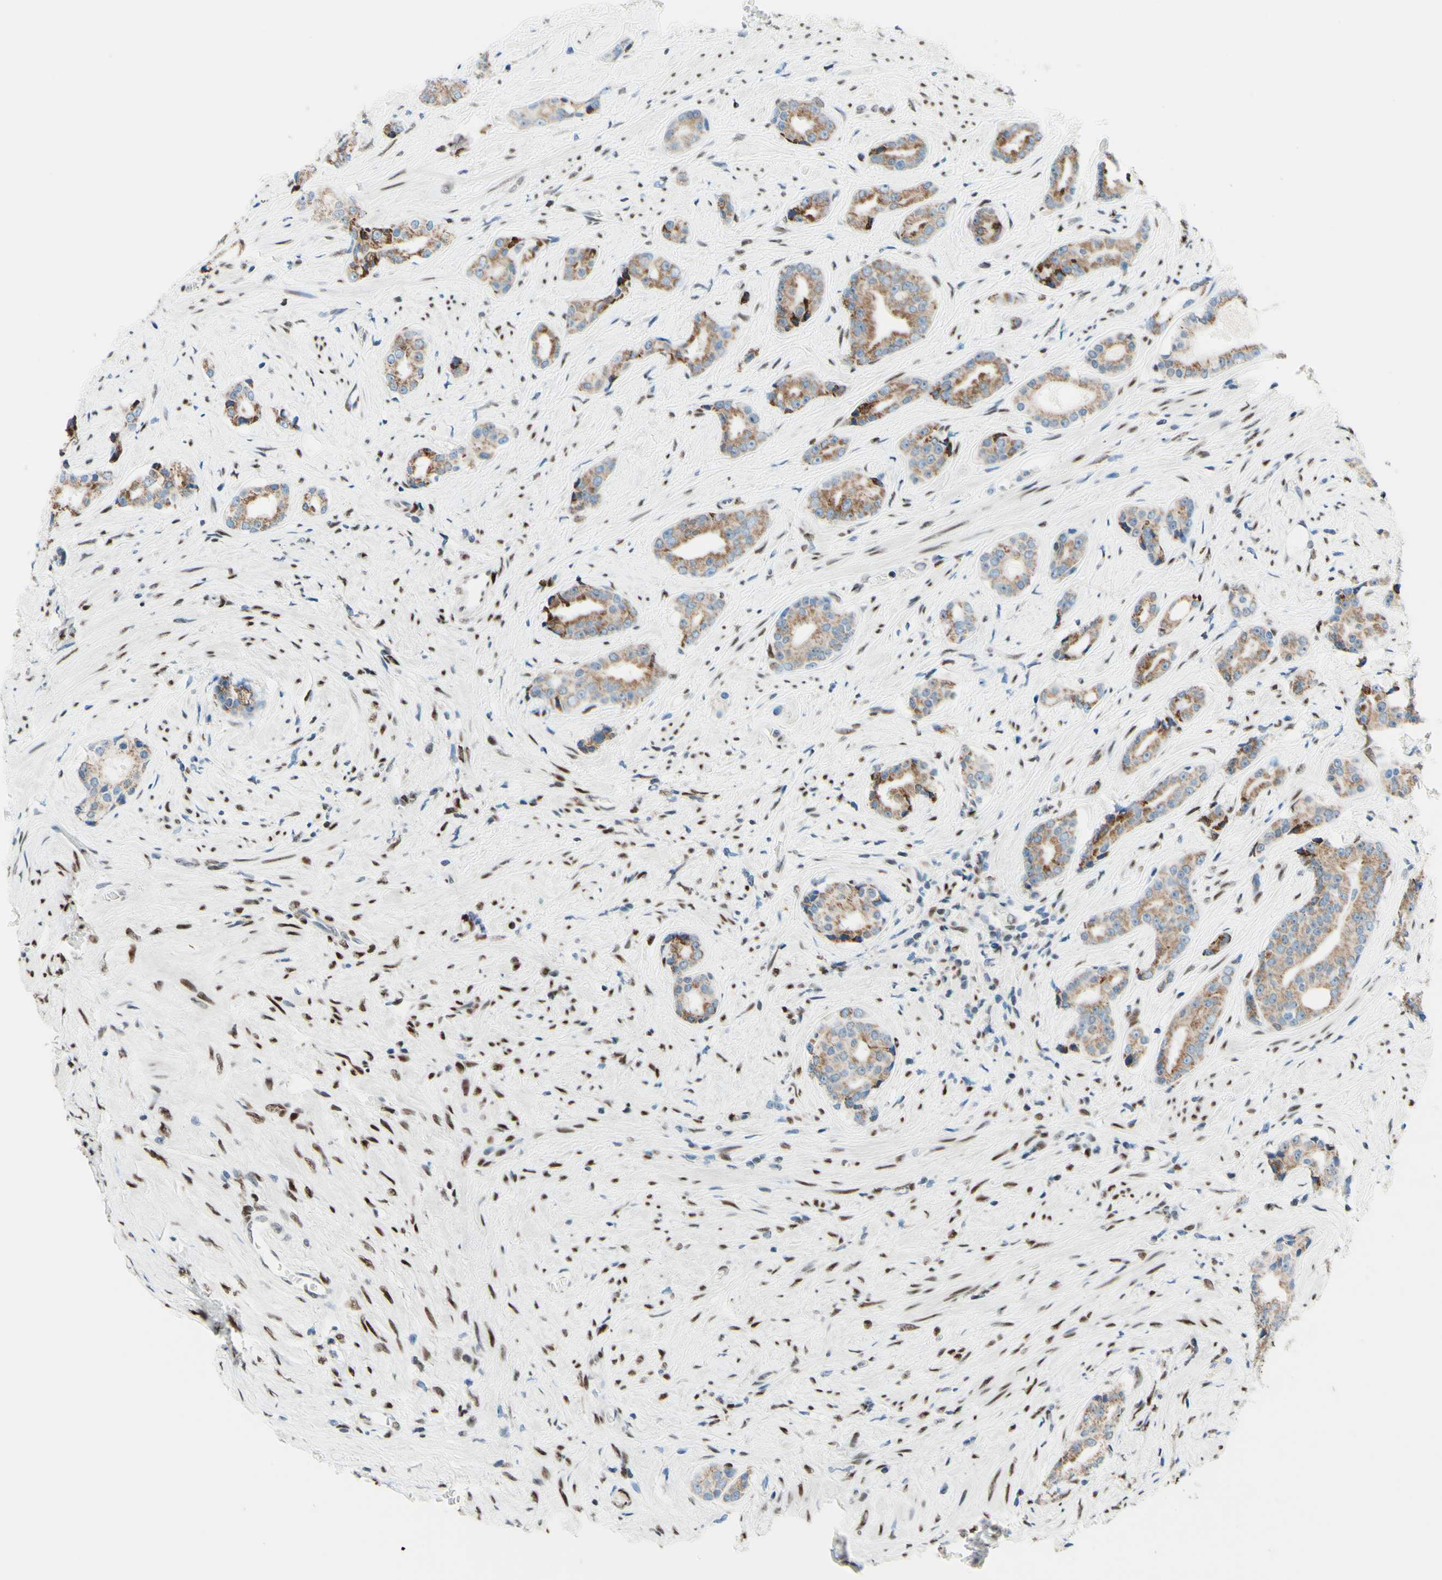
{"staining": {"intensity": "moderate", "quantity": ">75%", "location": "cytoplasmic/membranous"}, "tissue": "prostate cancer", "cell_type": "Tumor cells", "image_type": "cancer", "snomed": [{"axis": "morphology", "description": "Adenocarcinoma, High grade"}, {"axis": "topography", "description": "Prostate"}], "caption": "The immunohistochemical stain highlights moderate cytoplasmic/membranous positivity in tumor cells of prostate adenocarcinoma (high-grade) tissue. The protein of interest is shown in brown color, while the nuclei are stained blue.", "gene": "CBX7", "patient": {"sex": "male", "age": 71}}